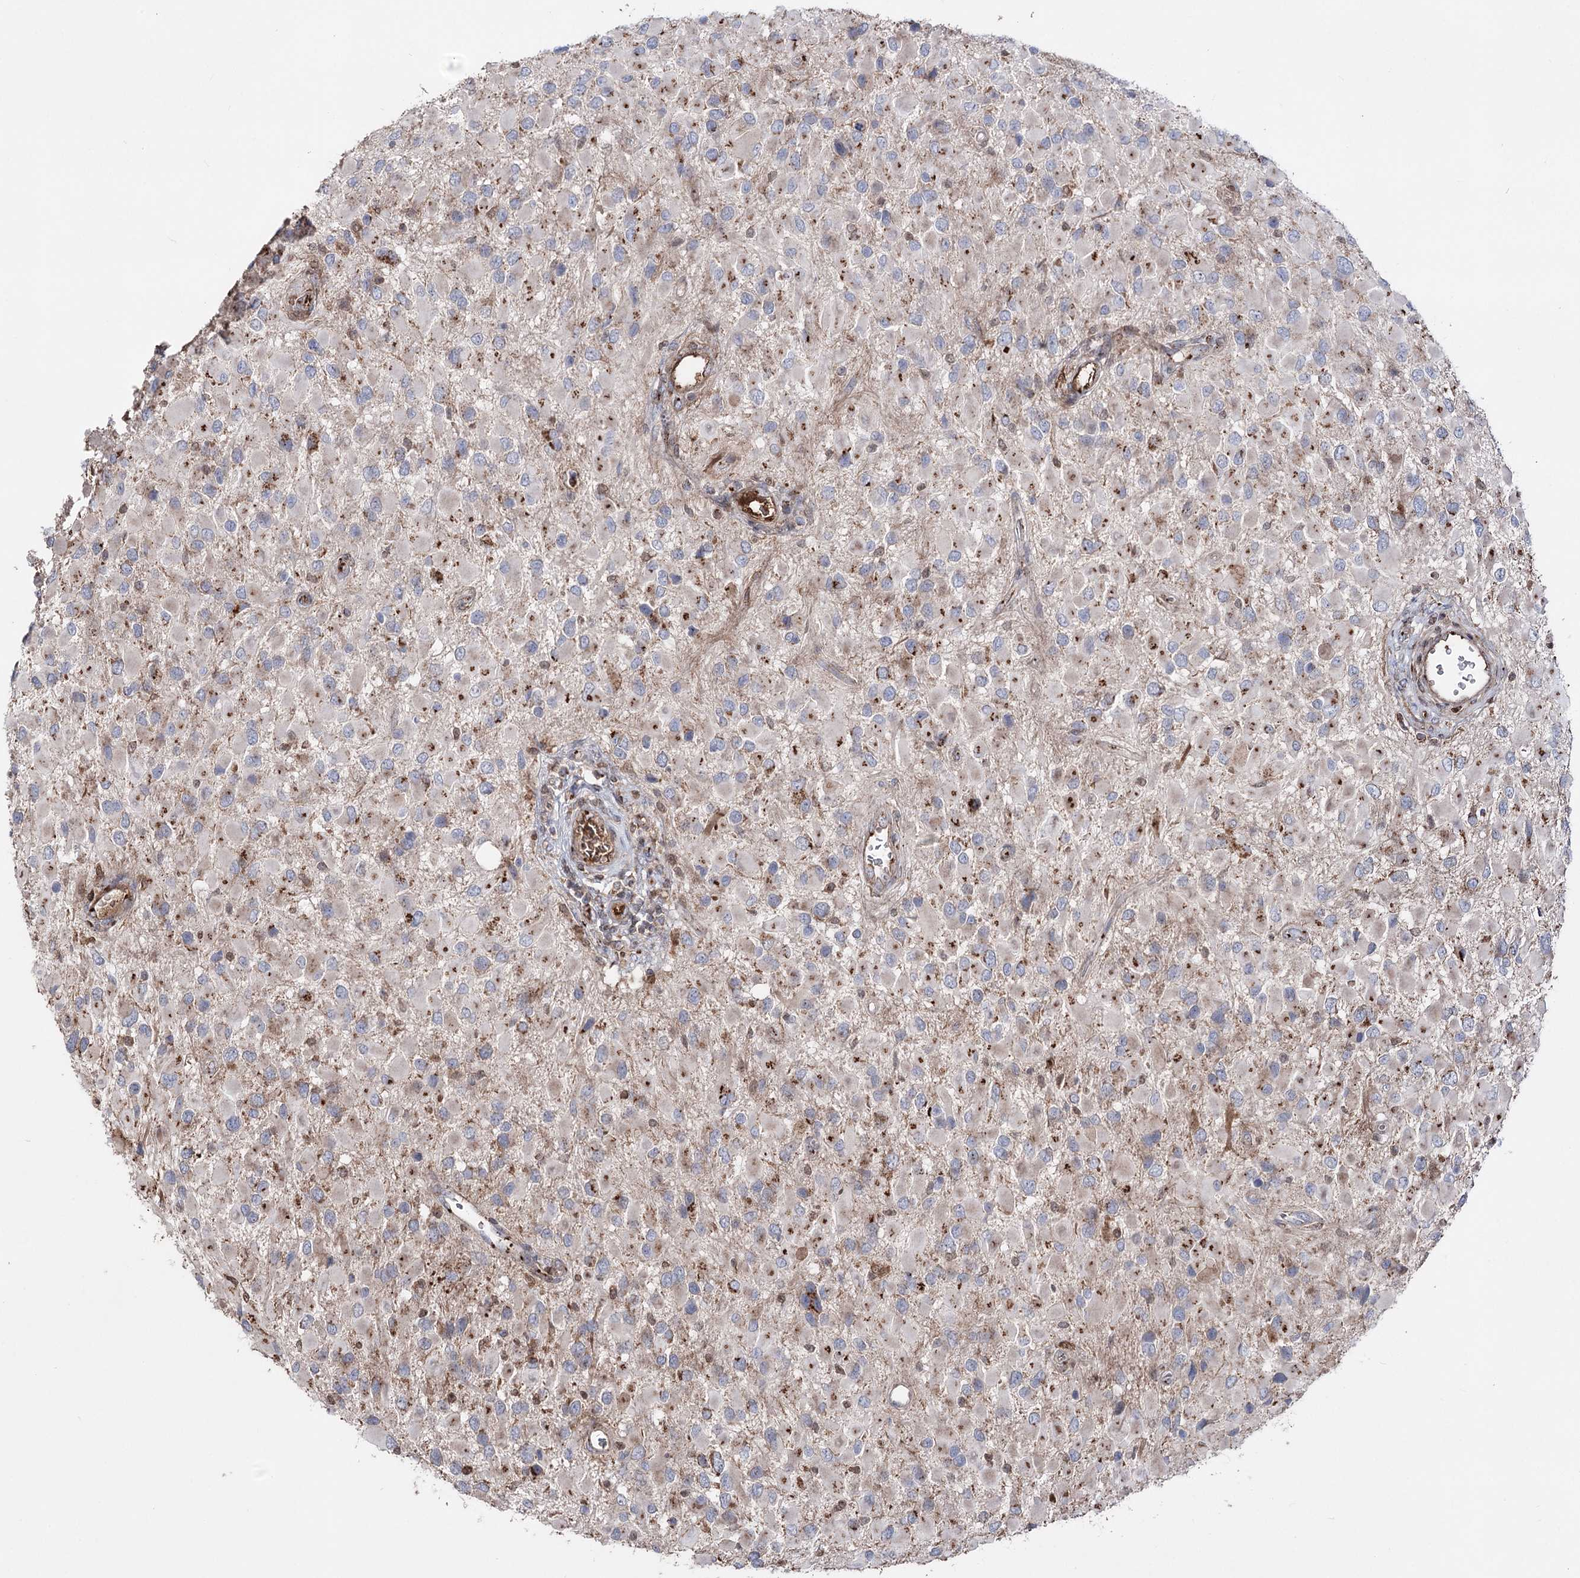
{"staining": {"intensity": "strong", "quantity": "<25%", "location": "cytoplasmic/membranous"}, "tissue": "glioma", "cell_type": "Tumor cells", "image_type": "cancer", "snomed": [{"axis": "morphology", "description": "Glioma, malignant, High grade"}, {"axis": "topography", "description": "Brain"}], "caption": "Immunohistochemical staining of glioma demonstrates strong cytoplasmic/membranous protein positivity in approximately <25% of tumor cells. Using DAB (brown) and hematoxylin (blue) stains, captured at high magnification using brightfield microscopy.", "gene": "ARHGAP20", "patient": {"sex": "male", "age": 53}}